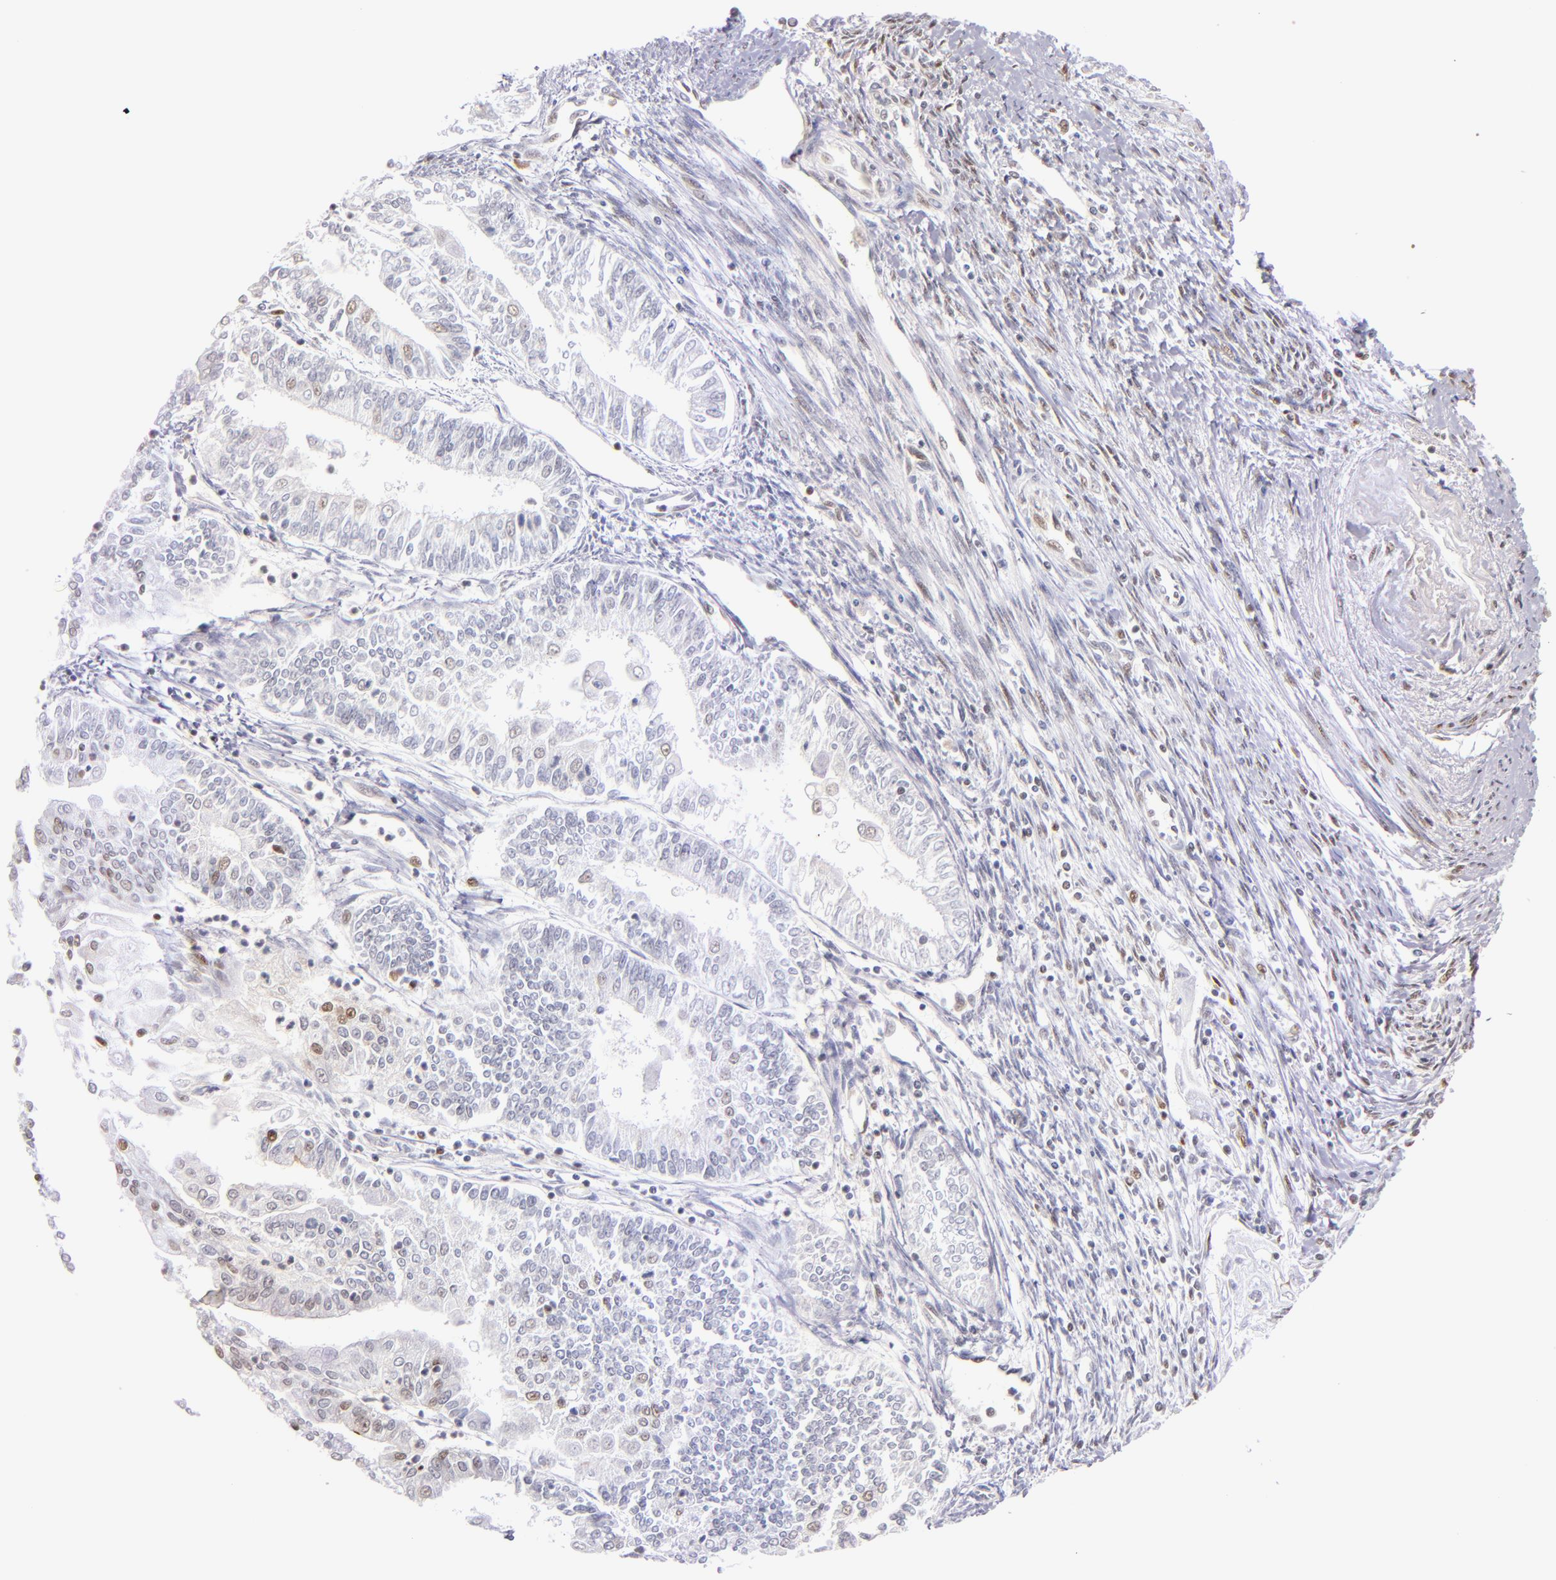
{"staining": {"intensity": "moderate", "quantity": "<25%", "location": "nuclear"}, "tissue": "endometrial cancer", "cell_type": "Tumor cells", "image_type": "cancer", "snomed": [{"axis": "morphology", "description": "Adenocarcinoma, NOS"}, {"axis": "topography", "description": "Endometrium"}], "caption": "Immunohistochemical staining of endometrial cancer shows low levels of moderate nuclear expression in about <25% of tumor cells.", "gene": "NCOR2", "patient": {"sex": "female", "age": 75}}